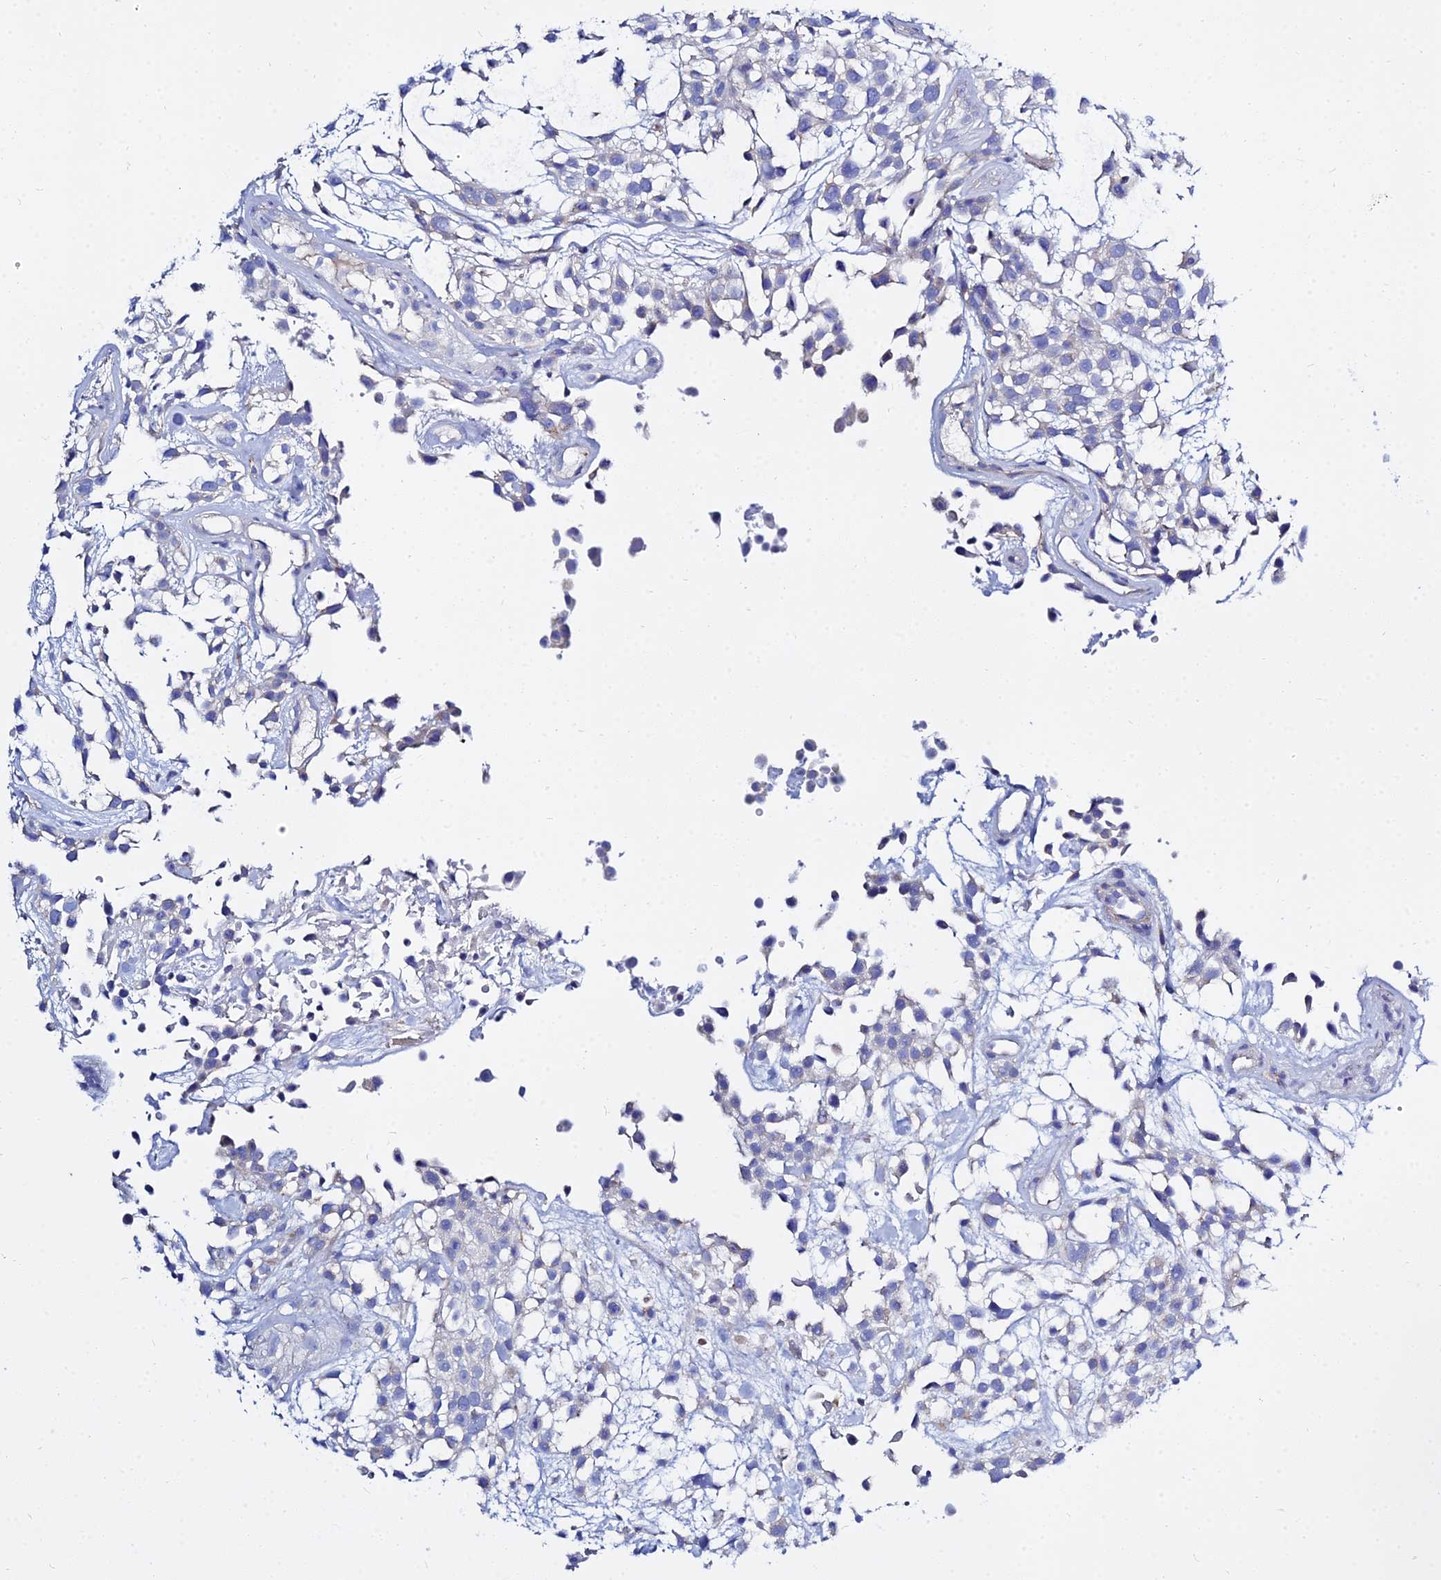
{"staining": {"intensity": "negative", "quantity": "none", "location": "none"}, "tissue": "urothelial cancer", "cell_type": "Tumor cells", "image_type": "cancer", "snomed": [{"axis": "morphology", "description": "Urothelial carcinoma, High grade"}, {"axis": "topography", "description": "Urinary bladder"}], "caption": "Immunohistochemical staining of human urothelial cancer demonstrates no significant staining in tumor cells.", "gene": "ZNF552", "patient": {"sex": "male", "age": 56}}